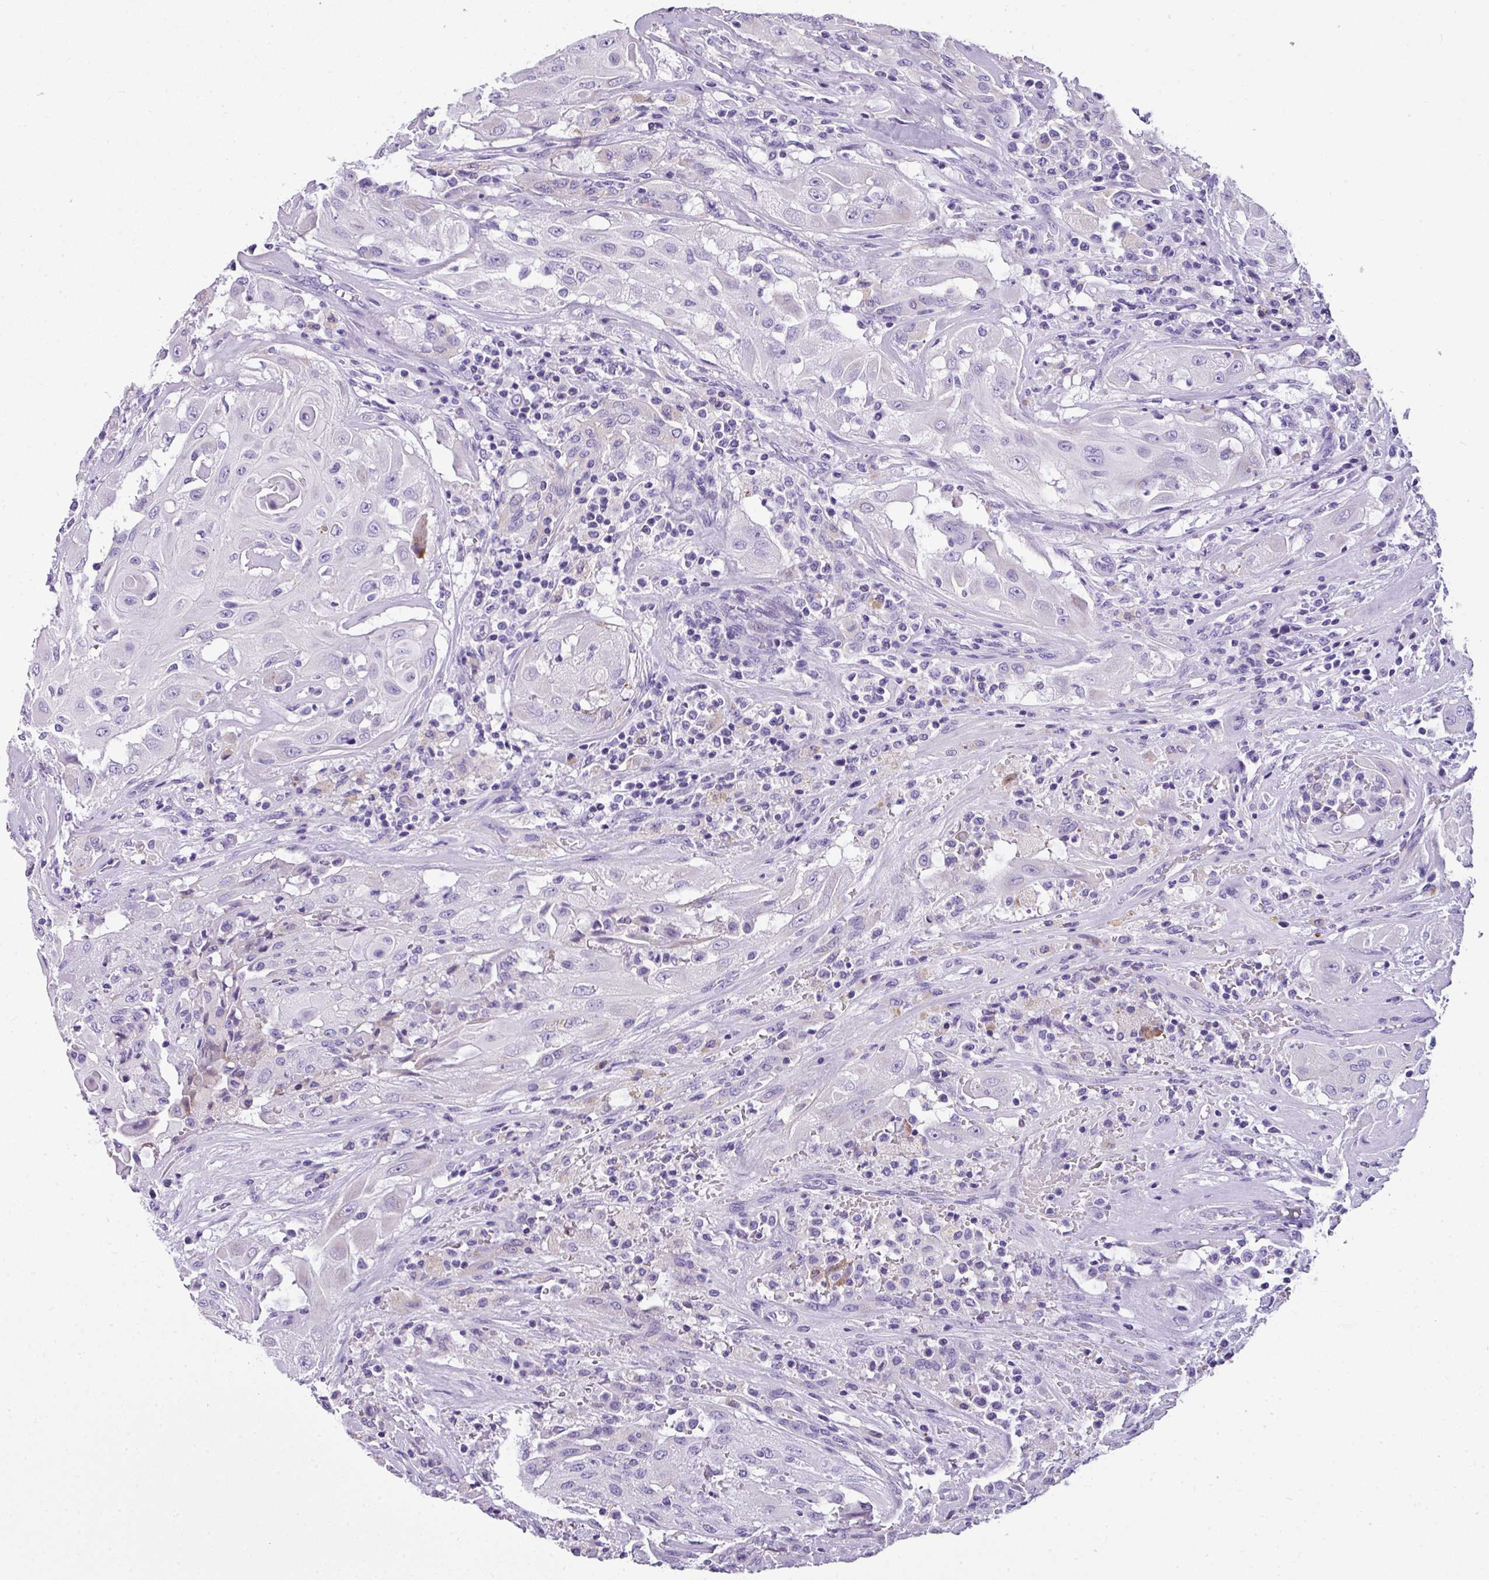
{"staining": {"intensity": "negative", "quantity": "none", "location": "none"}, "tissue": "thyroid cancer", "cell_type": "Tumor cells", "image_type": "cancer", "snomed": [{"axis": "morphology", "description": "Papillary adenocarcinoma, NOS"}, {"axis": "topography", "description": "Thyroid gland"}], "caption": "A micrograph of thyroid cancer stained for a protein reveals no brown staining in tumor cells.", "gene": "MUC21", "patient": {"sex": "female", "age": 59}}